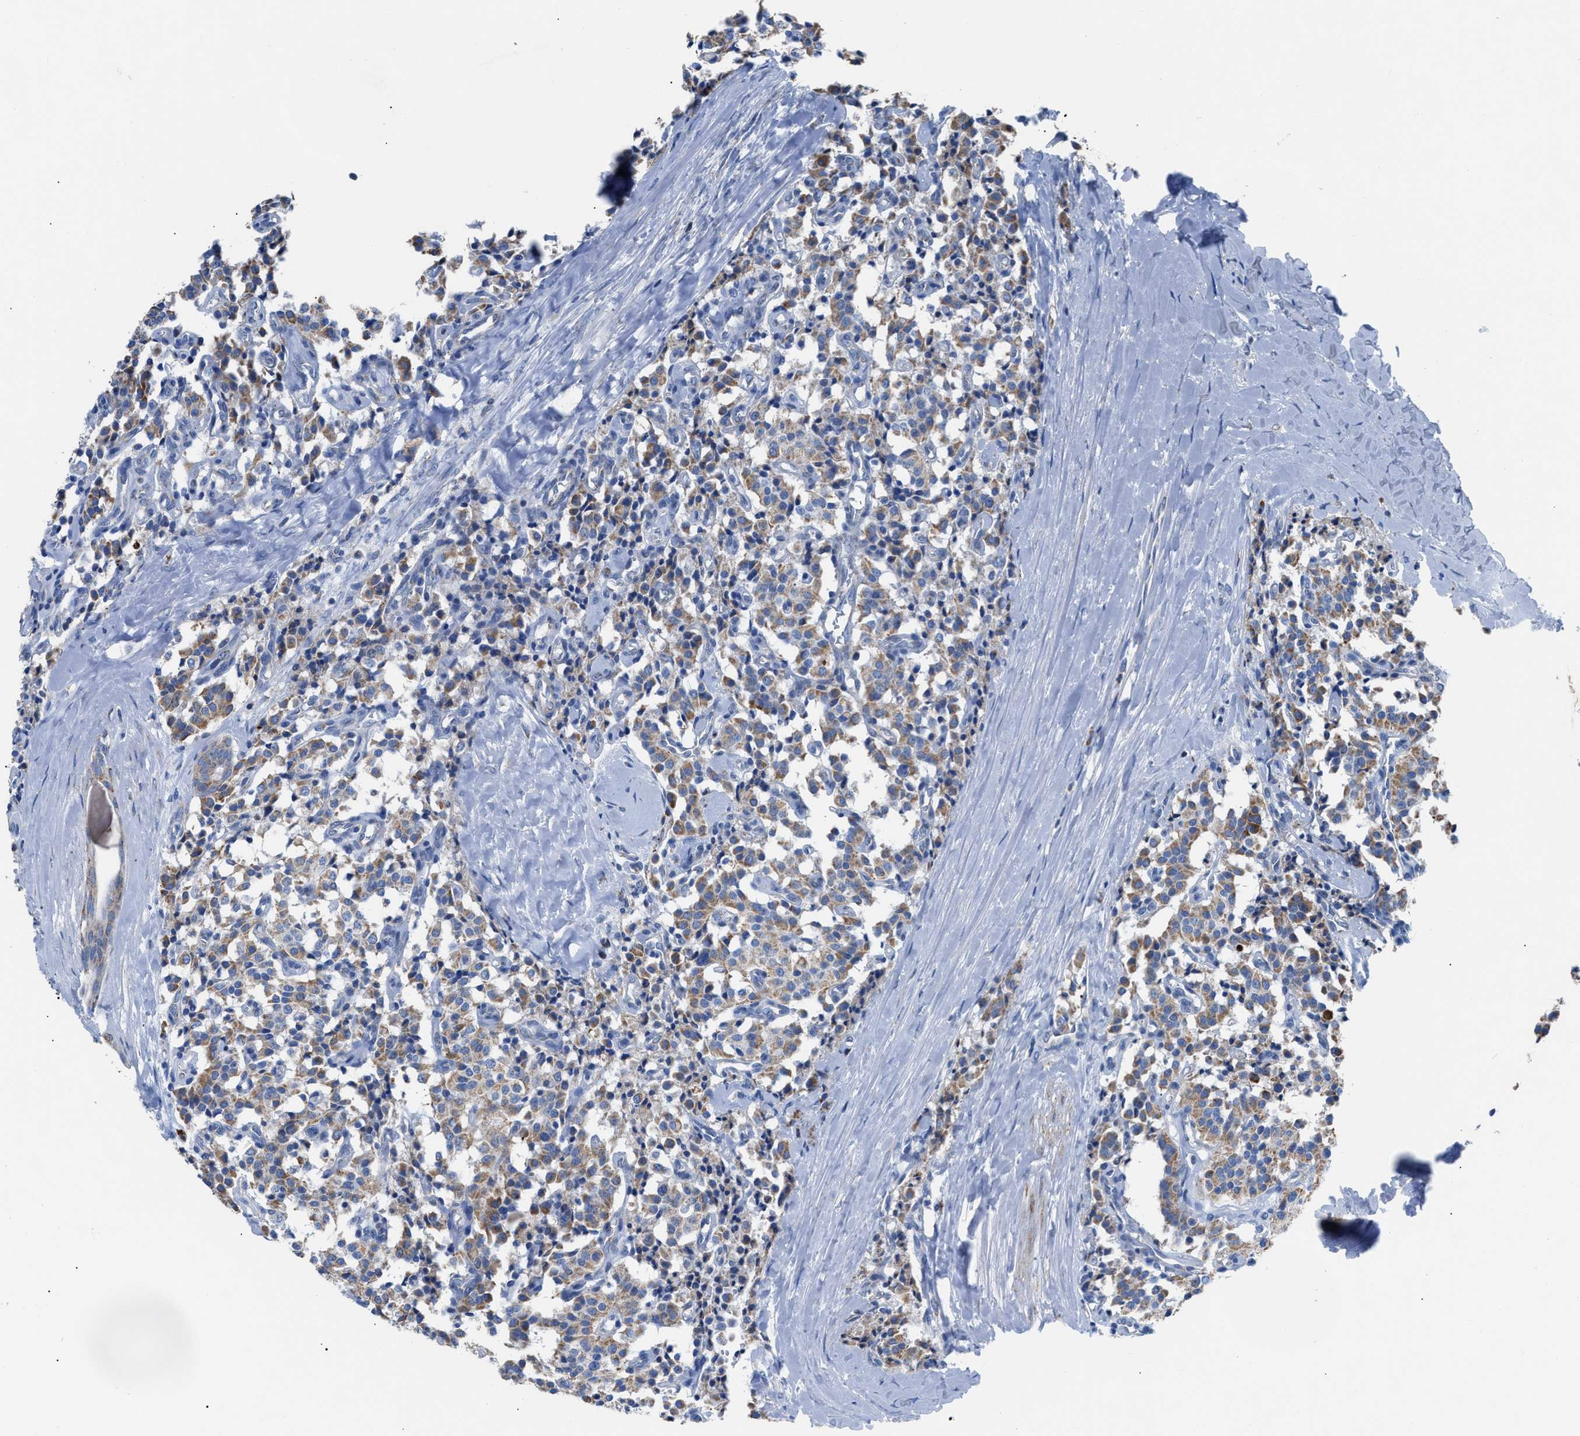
{"staining": {"intensity": "moderate", "quantity": ">75%", "location": "cytoplasmic/membranous"}, "tissue": "carcinoid", "cell_type": "Tumor cells", "image_type": "cancer", "snomed": [{"axis": "morphology", "description": "Carcinoid, malignant, NOS"}, {"axis": "topography", "description": "Lung"}], "caption": "Immunohistochemistry (IHC) staining of carcinoid (malignant), which exhibits medium levels of moderate cytoplasmic/membranous staining in approximately >75% of tumor cells indicating moderate cytoplasmic/membranous protein positivity. The staining was performed using DAB (brown) for protein detection and nuclei were counterstained in hematoxylin (blue).", "gene": "ZDHHC3", "patient": {"sex": "male", "age": 30}}